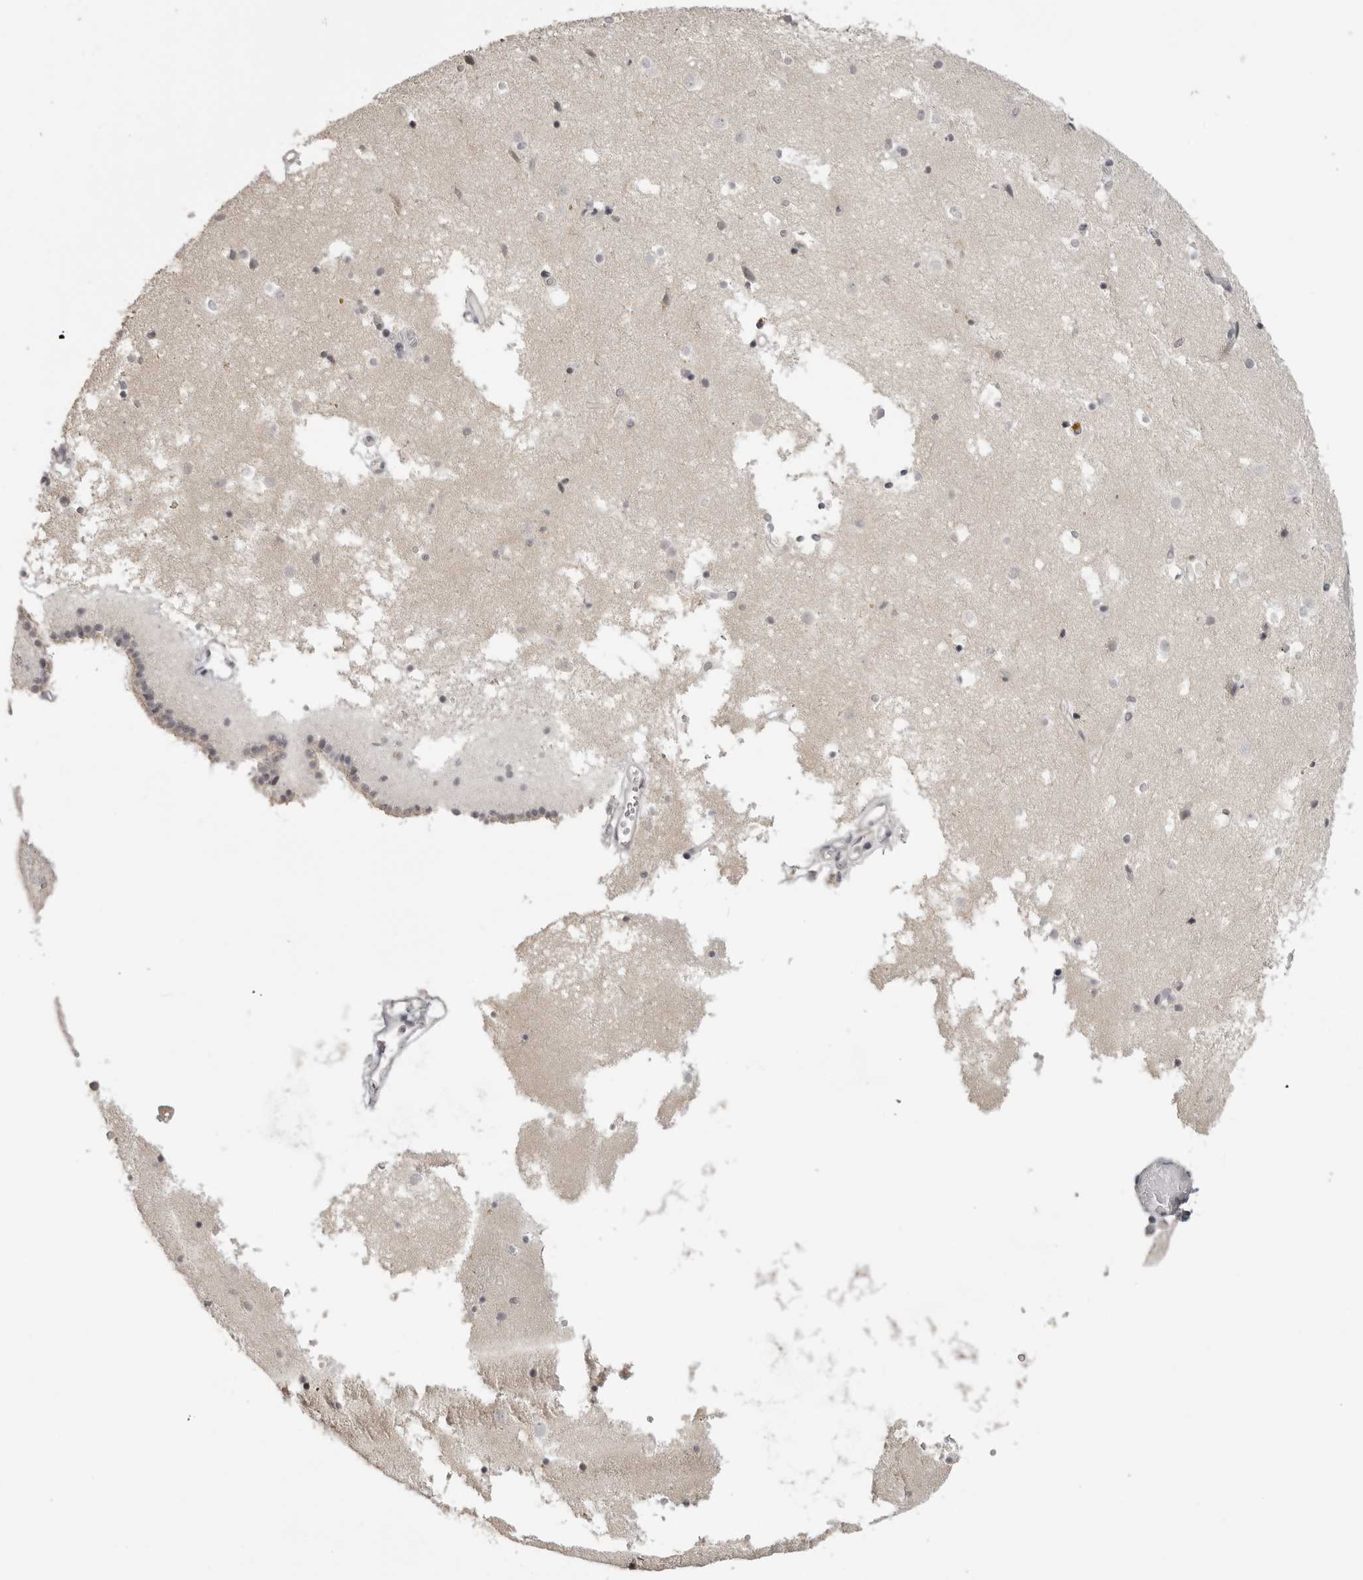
{"staining": {"intensity": "negative", "quantity": "none", "location": "none"}, "tissue": "caudate", "cell_type": "Glial cells", "image_type": "normal", "snomed": [{"axis": "morphology", "description": "Normal tissue, NOS"}, {"axis": "topography", "description": "Lateral ventricle wall"}], "caption": "A histopathology image of caudate stained for a protein demonstrates no brown staining in glial cells.", "gene": "GPN2", "patient": {"sex": "male", "age": 70}}